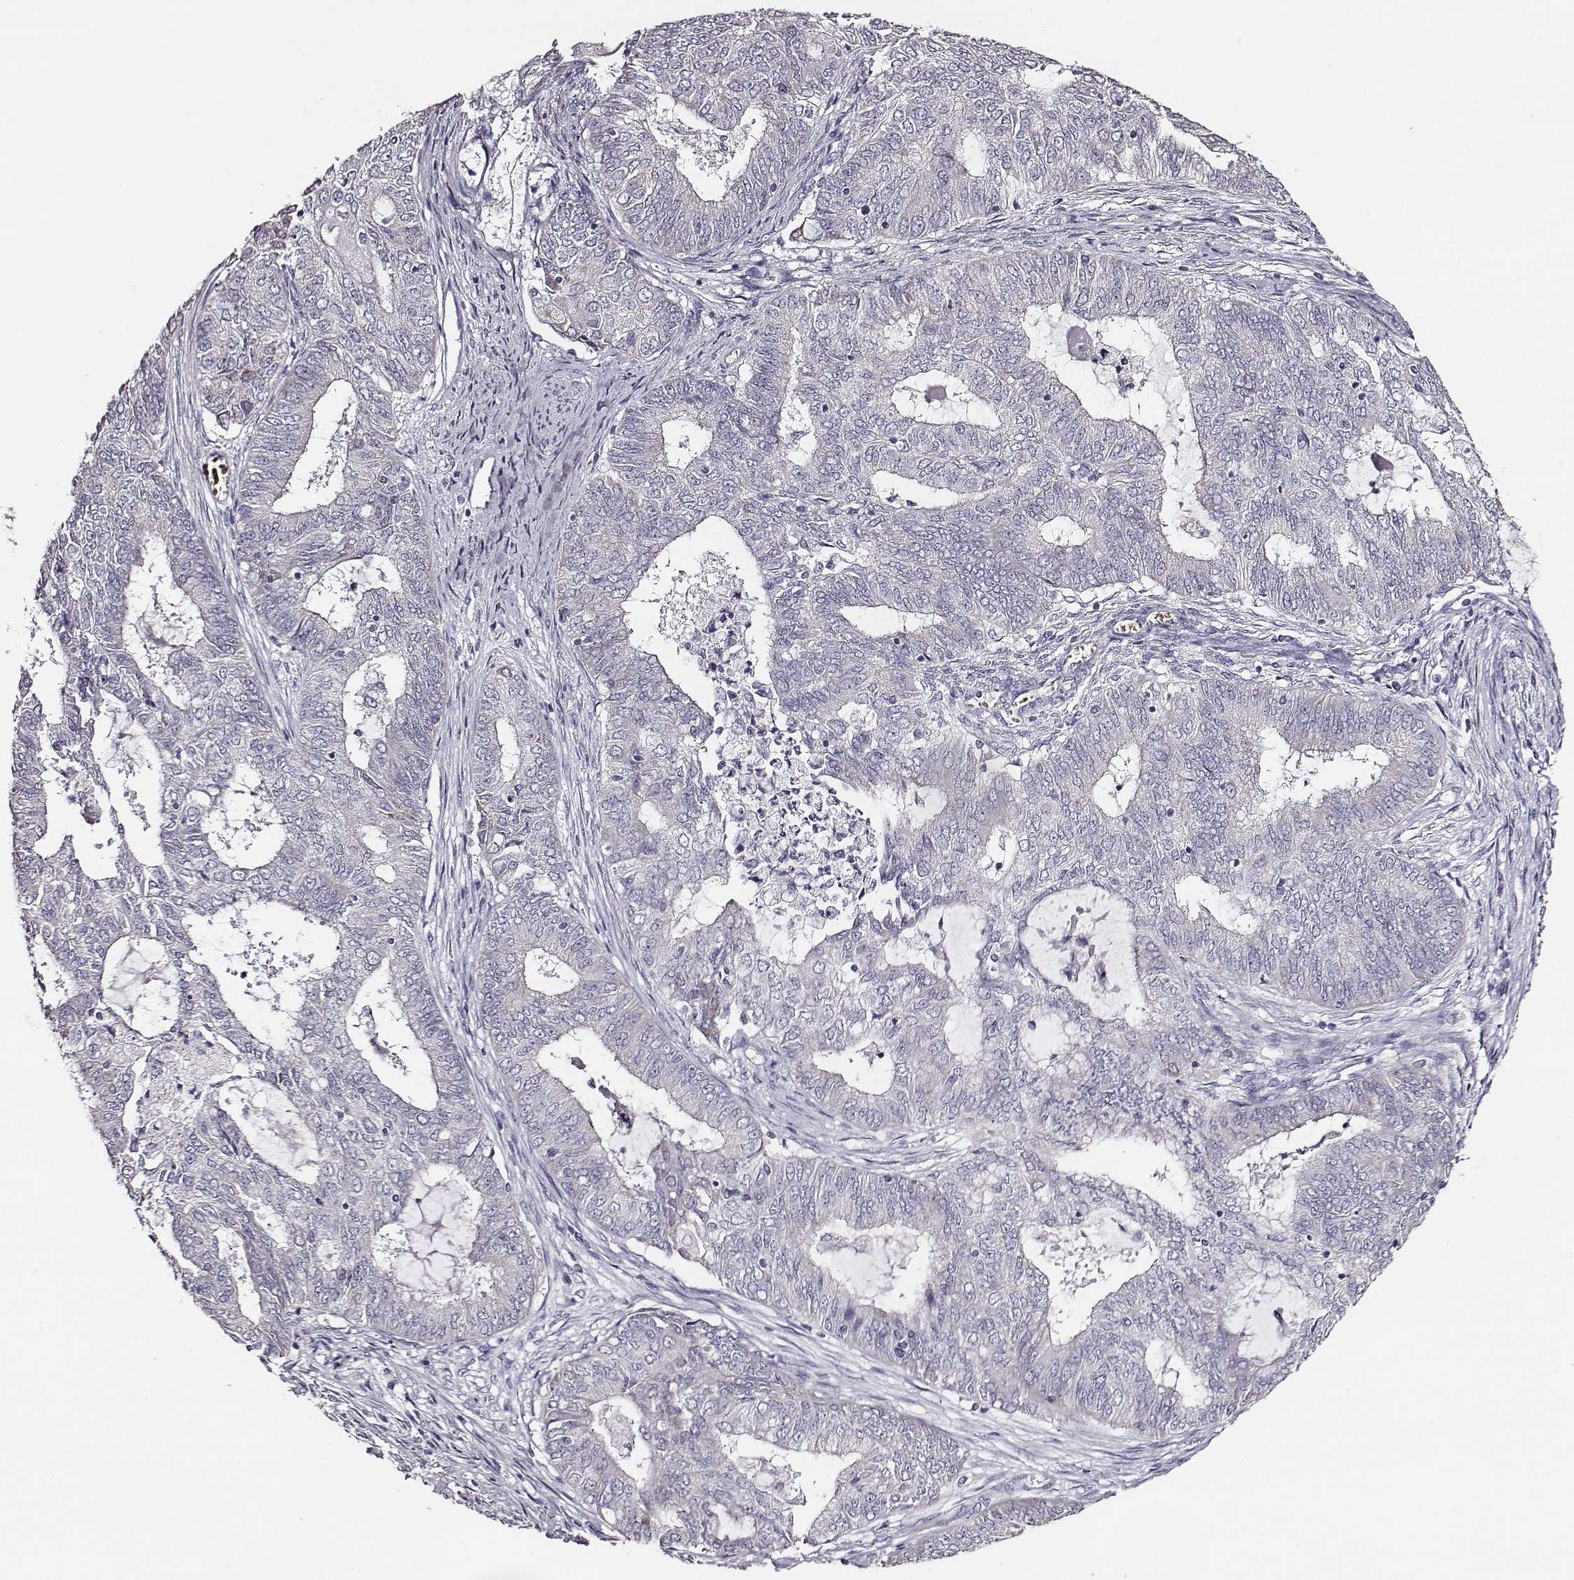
{"staining": {"intensity": "negative", "quantity": "none", "location": "none"}, "tissue": "endometrial cancer", "cell_type": "Tumor cells", "image_type": "cancer", "snomed": [{"axis": "morphology", "description": "Adenocarcinoma, NOS"}, {"axis": "topography", "description": "Endometrium"}], "caption": "Tumor cells show no significant positivity in adenocarcinoma (endometrial). Brightfield microscopy of immunohistochemistry (IHC) stained with DAB (3,3'-diaminobenzidine) (brown) and hematoxylin (blue), captured at high magnification.", "gene": "AADAT", "patient": {"sex": "female", "age": 62}}